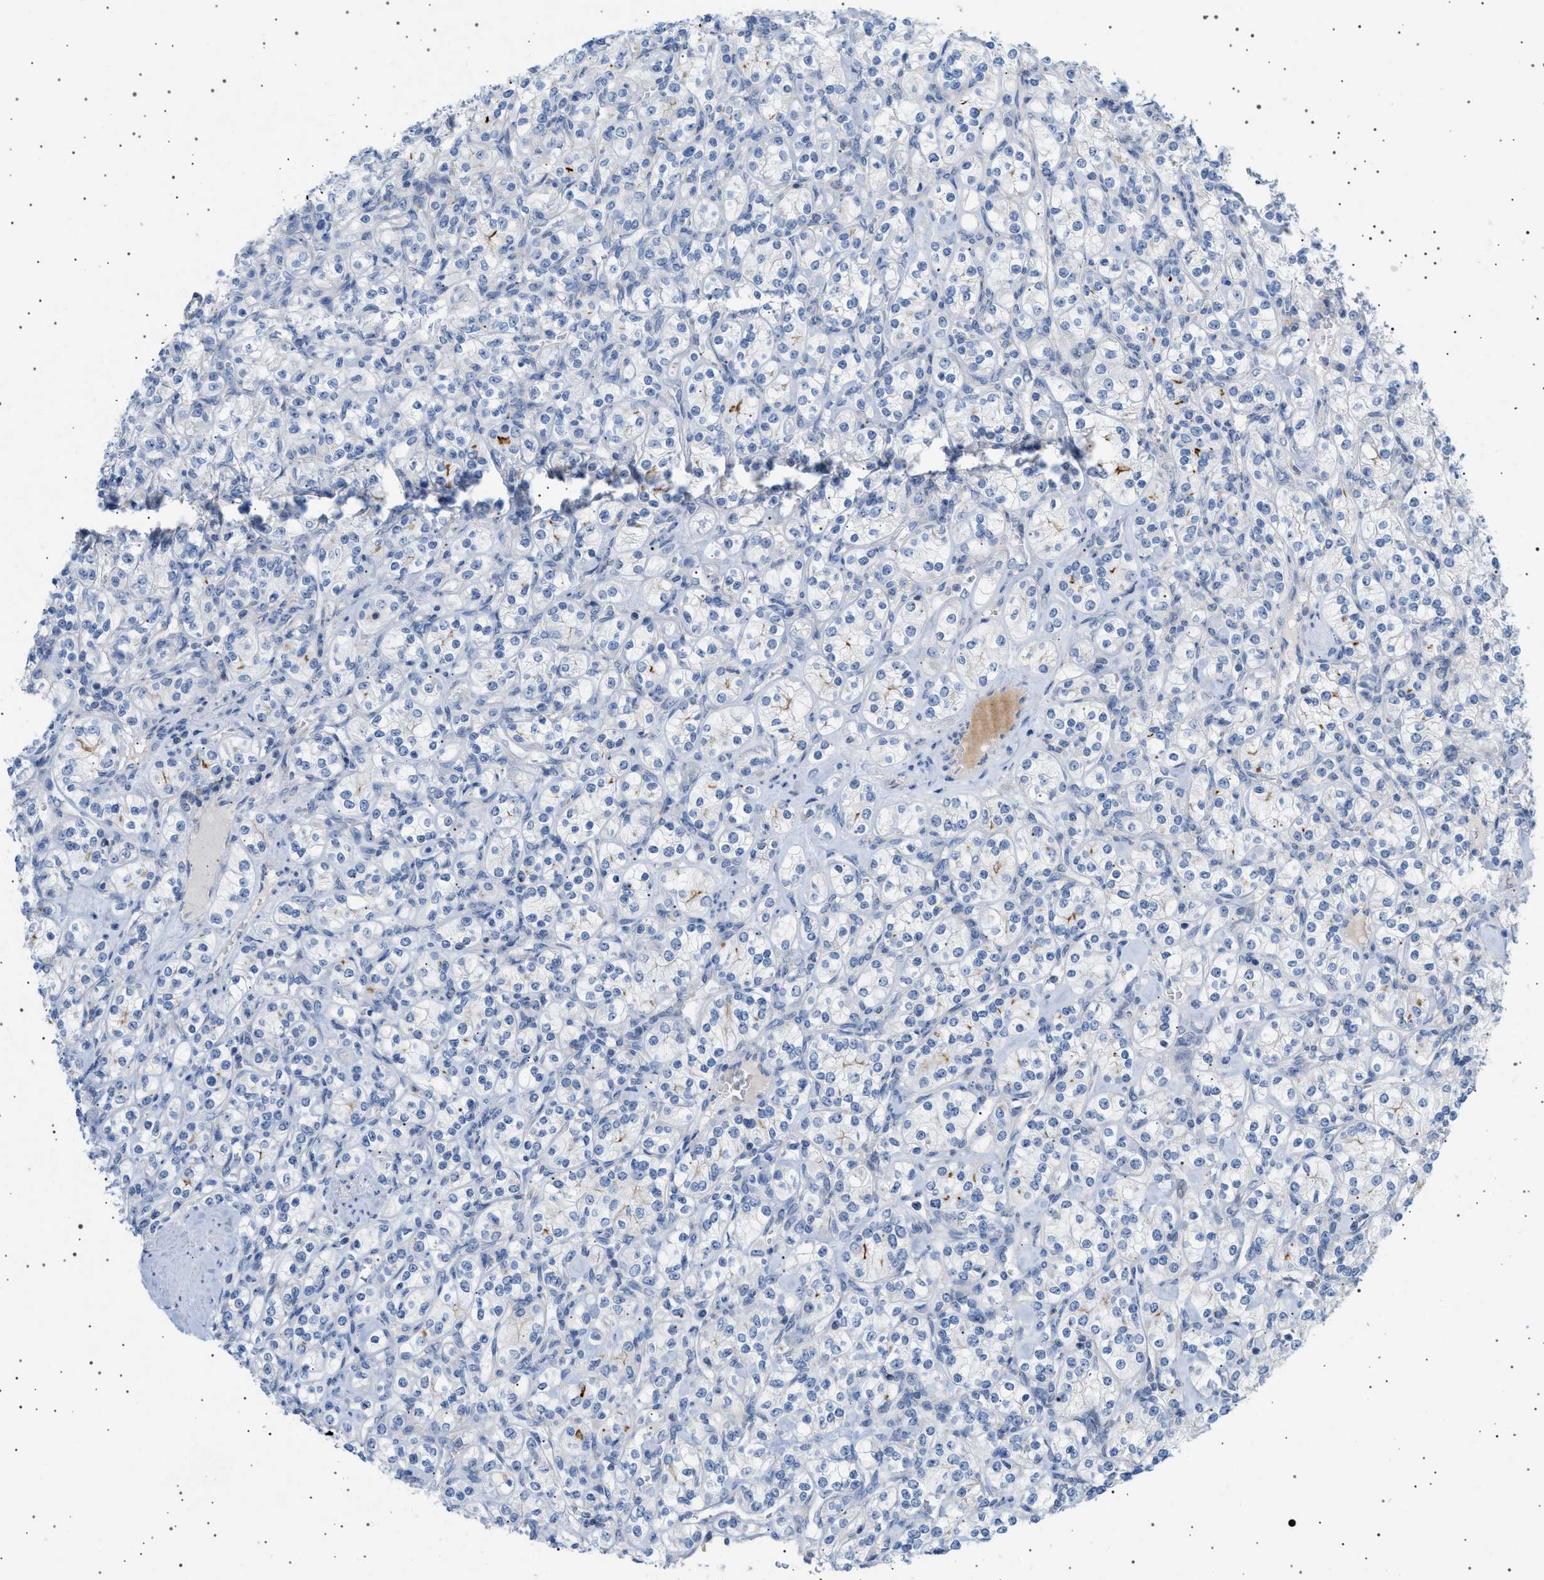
{"staining": {"intensity": "negative", "quantity": "none", "location": "none"}, "tissue": "renal cancer", "cell_type": "Tumor cells", "image_type": "cancer", "snomed": [{"axis": "morphology", "description": "Adenocarcinoma, NOS"}, {"axis": "topography", "description": "Kidney"}], "caption": "A photomicrograph of renal cancer stained for a protein shows no brown staining in tumor cells.", "gene": "ADCY10", "patient": {"sex": "male", "age": 77}}